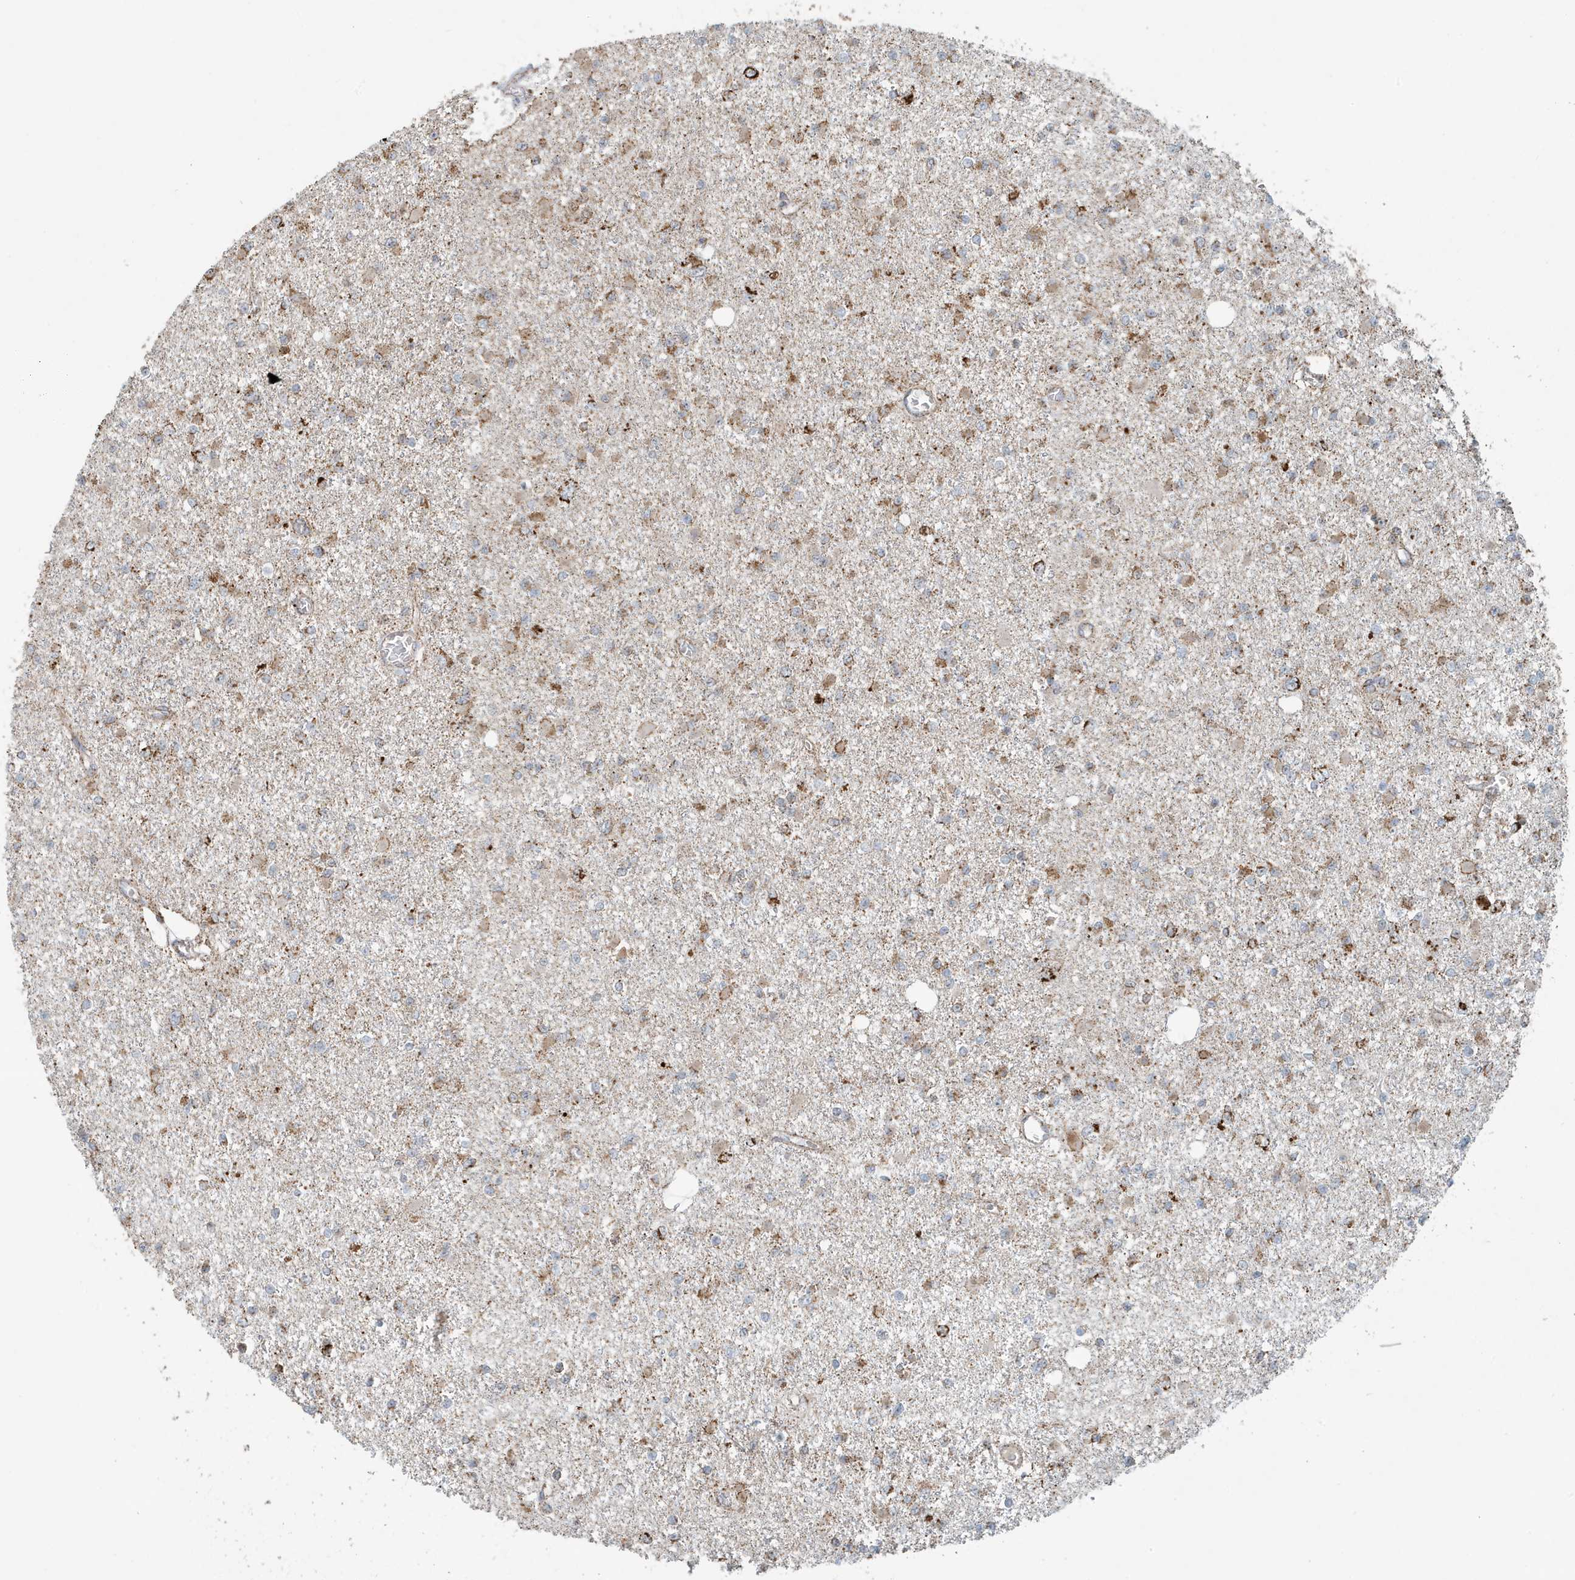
{"staining": {"intensity": "moderate", "quantity": "<25%", "location": "cytoplasmic/membranous"}, "tissue": "glioma", "cell_type": "Tumor cells", "image_type": "cancer", "snomed": [{"axis": "morphology", "description": "Glioma, malignant, Low grade"}, {"axis": "topography", "description": "Brain"}], "caption": "Low-grade glioma (malignant) stained for a protein demonstrates moderate cytoplasmic/membranous positivity in tumor cells.", "gene": "MAN1A1", "patient": {"sex": "female", "age": 22}}